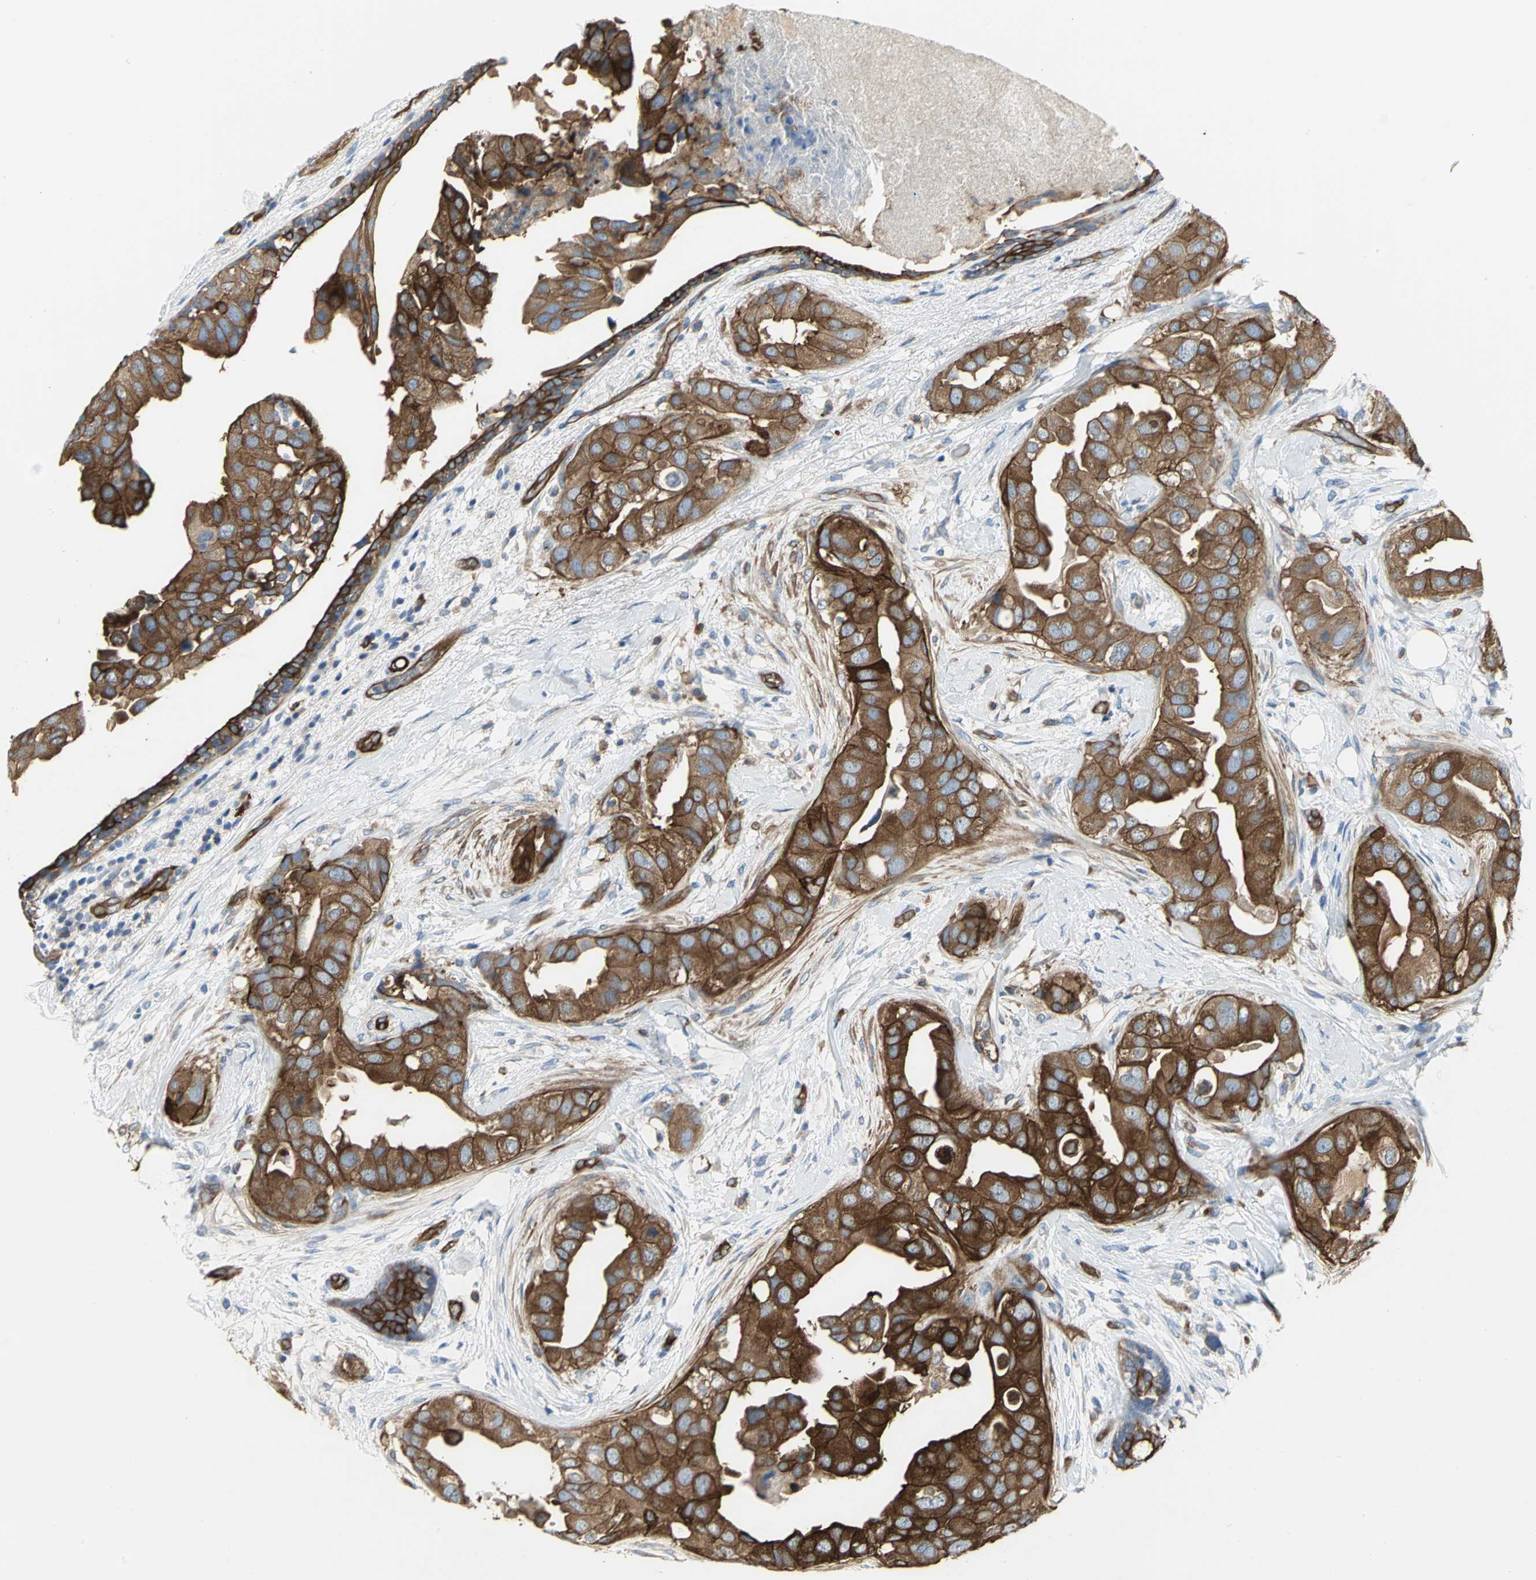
{"staining": {"intensity": "strong", "quantity": ">75%", "location": "cytoplasmic/membranous"}, "tissue": "breast cancer", "cell_type": "Tumor cells", "image_type": "cancer", "snomed": [{"axis": "morphology", "description": "Duct carcinoma"}, {"axis": "topography", "description": "Breast"}], "caption": "Immunohistochemical staining of breast cancer (intraductal carcinoma) displays high levels of strong cytoplasmic/membranous positivity in about >75% of tumor cells. The staining is performed using DAB brown chromogen to label protein expression. The nuclei are counter-stained blue using hematoxylin.", "gene": "FLNB", "patient": {"sex": "female", "age": 40}}